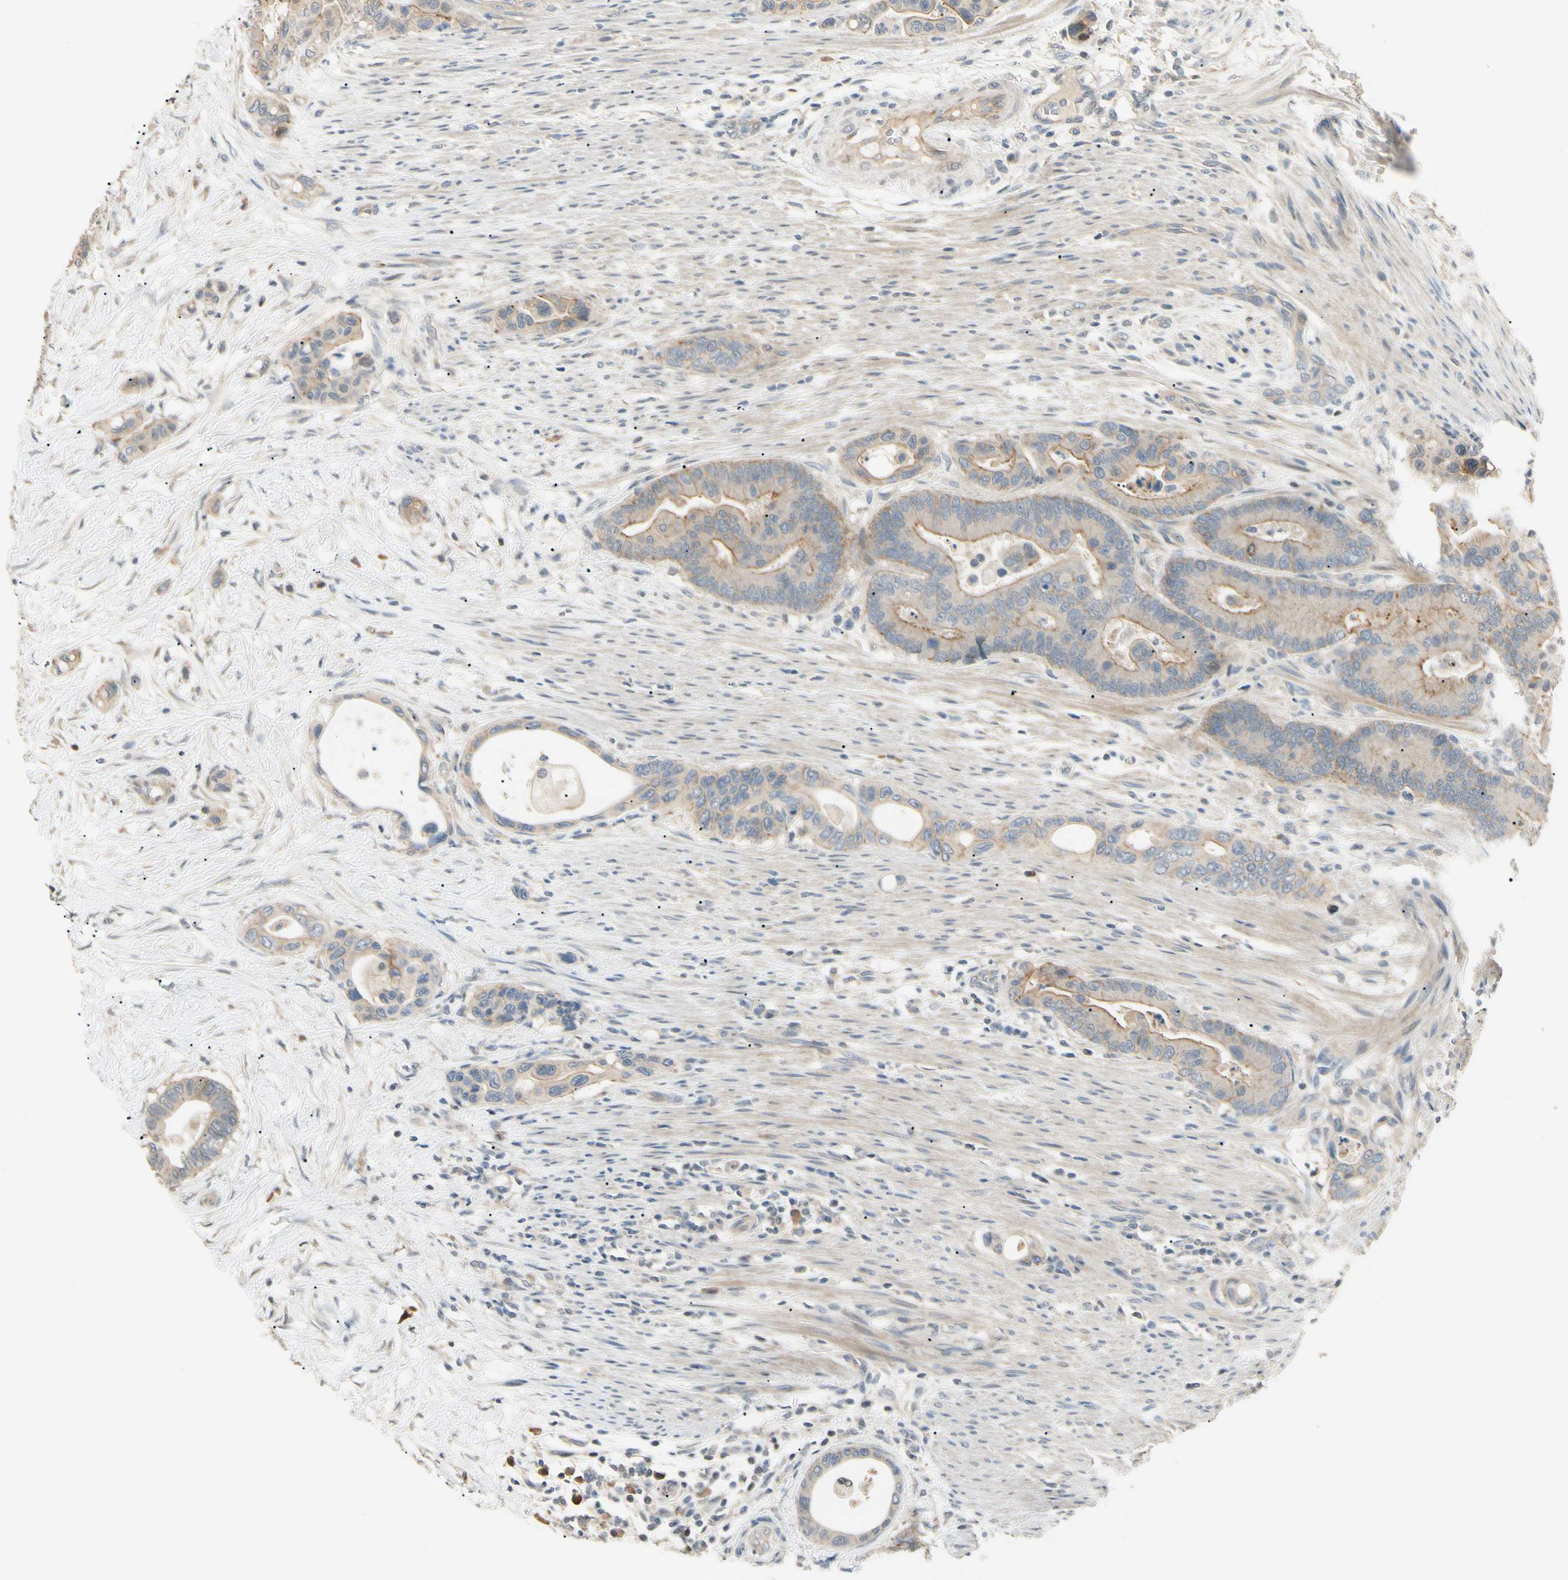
{"staining": {"intensity": "weak", "quantity": ">75%", "location": "cytoplasmic/membranous"}, "tissue": "colorectal cancer", "cell_type": "Tumor cells", "image_type": "cancer", "snomed": [{"axis": "morphology", "description": "Normal tissue, NOS"}, {"axis": "morphology", "description": "Adenocarcinoma, NOS"}, {"axis": "topography", "description": "Colon"}], "caption": "Immunohistochemical staining of colorectal adenocarcinoma displays low levels of weak cytoplasmic/membranous expression in about >75% of tumor cells.", "gene": "P3H2", "patient": {"sex": "male", "age": 82}}